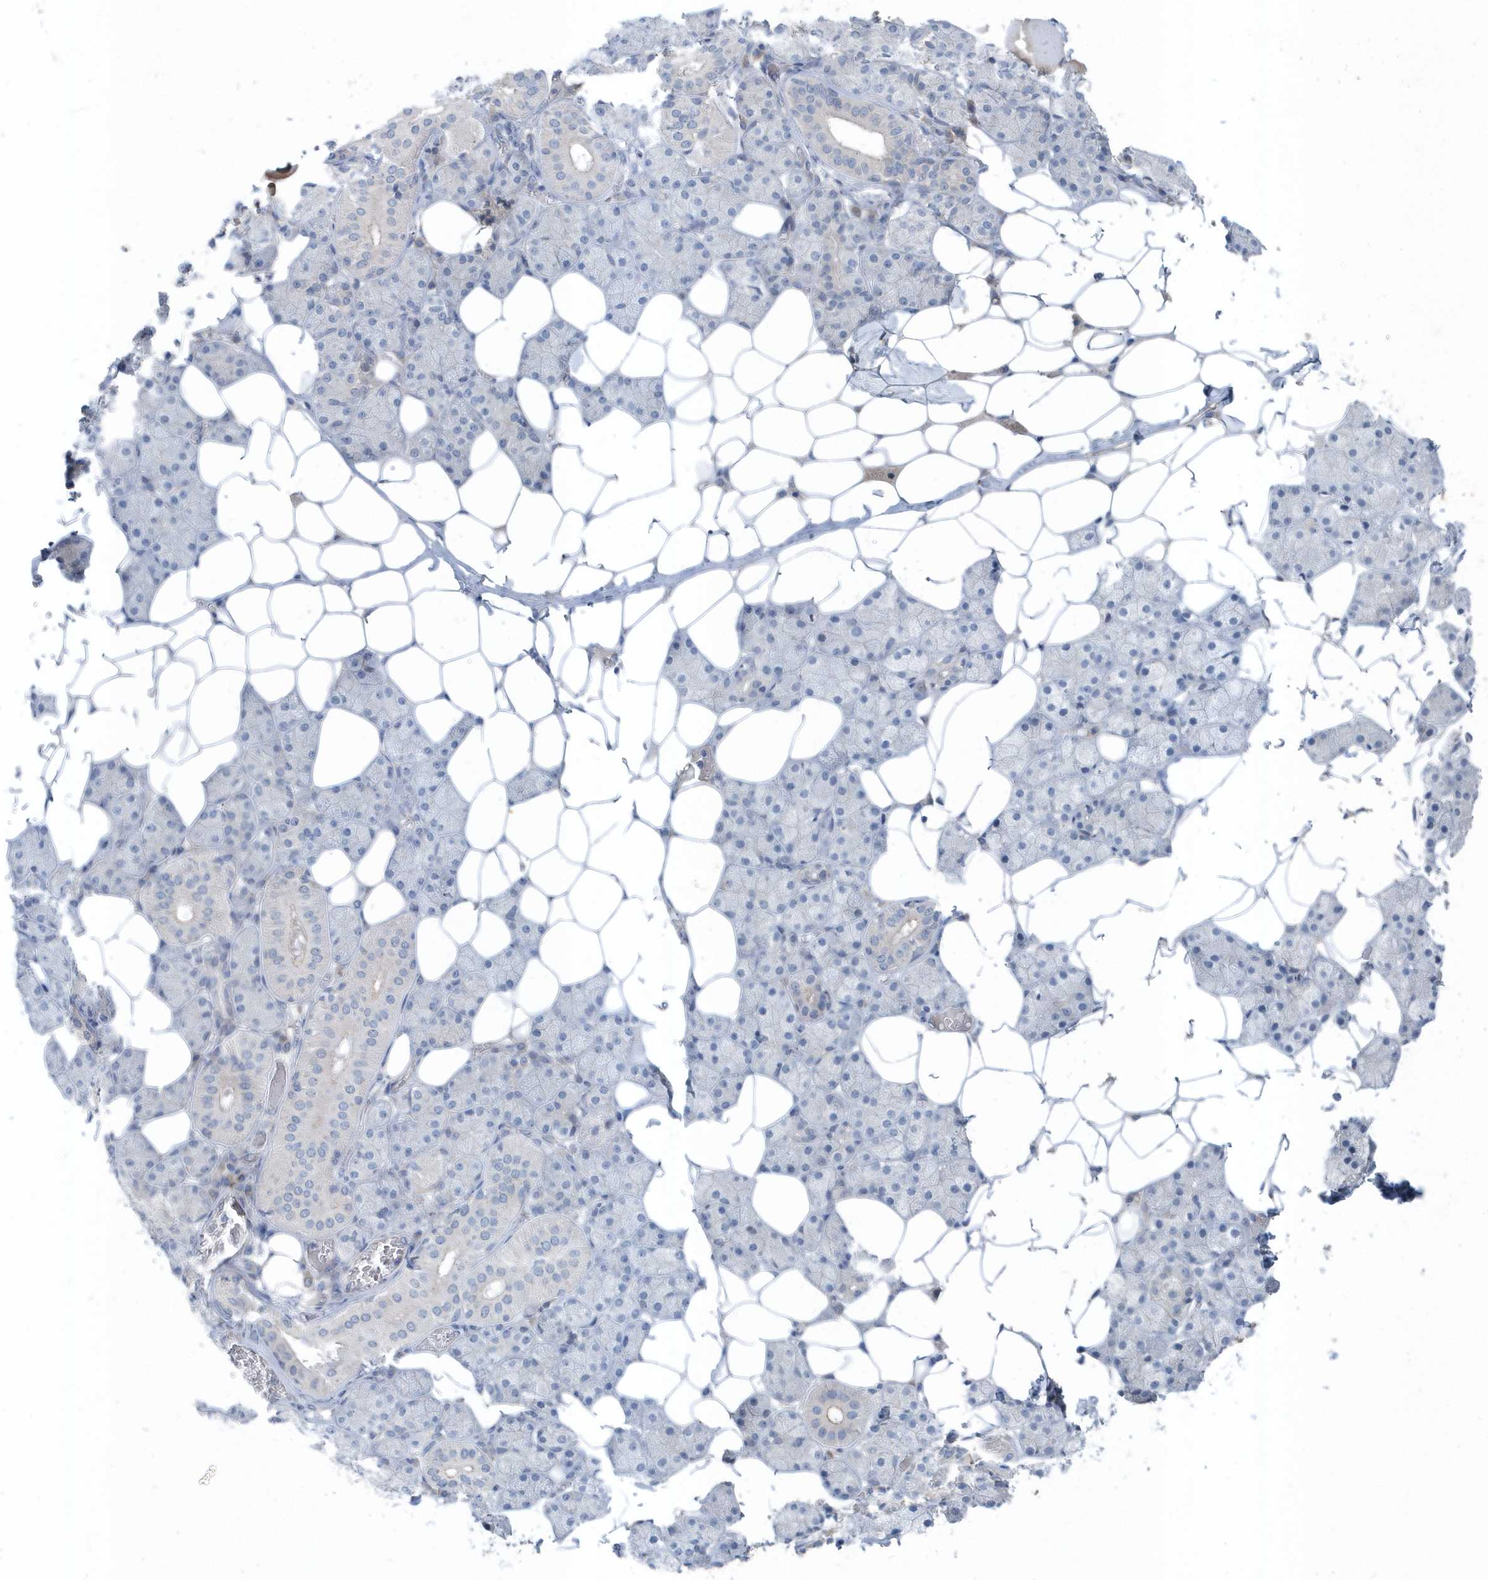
{"staining": {"intensity": "negative", "quantity": "none", "location": "none"}, "tissue": "salivary gland", "cell_type": "Glandular cells", "image_type": "normal", "snomed": [{"axis": "morphology", "description": "Normal tissue, NOS"}, {"axis": "topography", "description": "Salivary gland"}], "caption": "Immunohistochemistry (IHC) of benign salivary gland reveals no expression in glandular cells.", "gene": "MCC", "patient": {"sex": "female", "age": 33}}